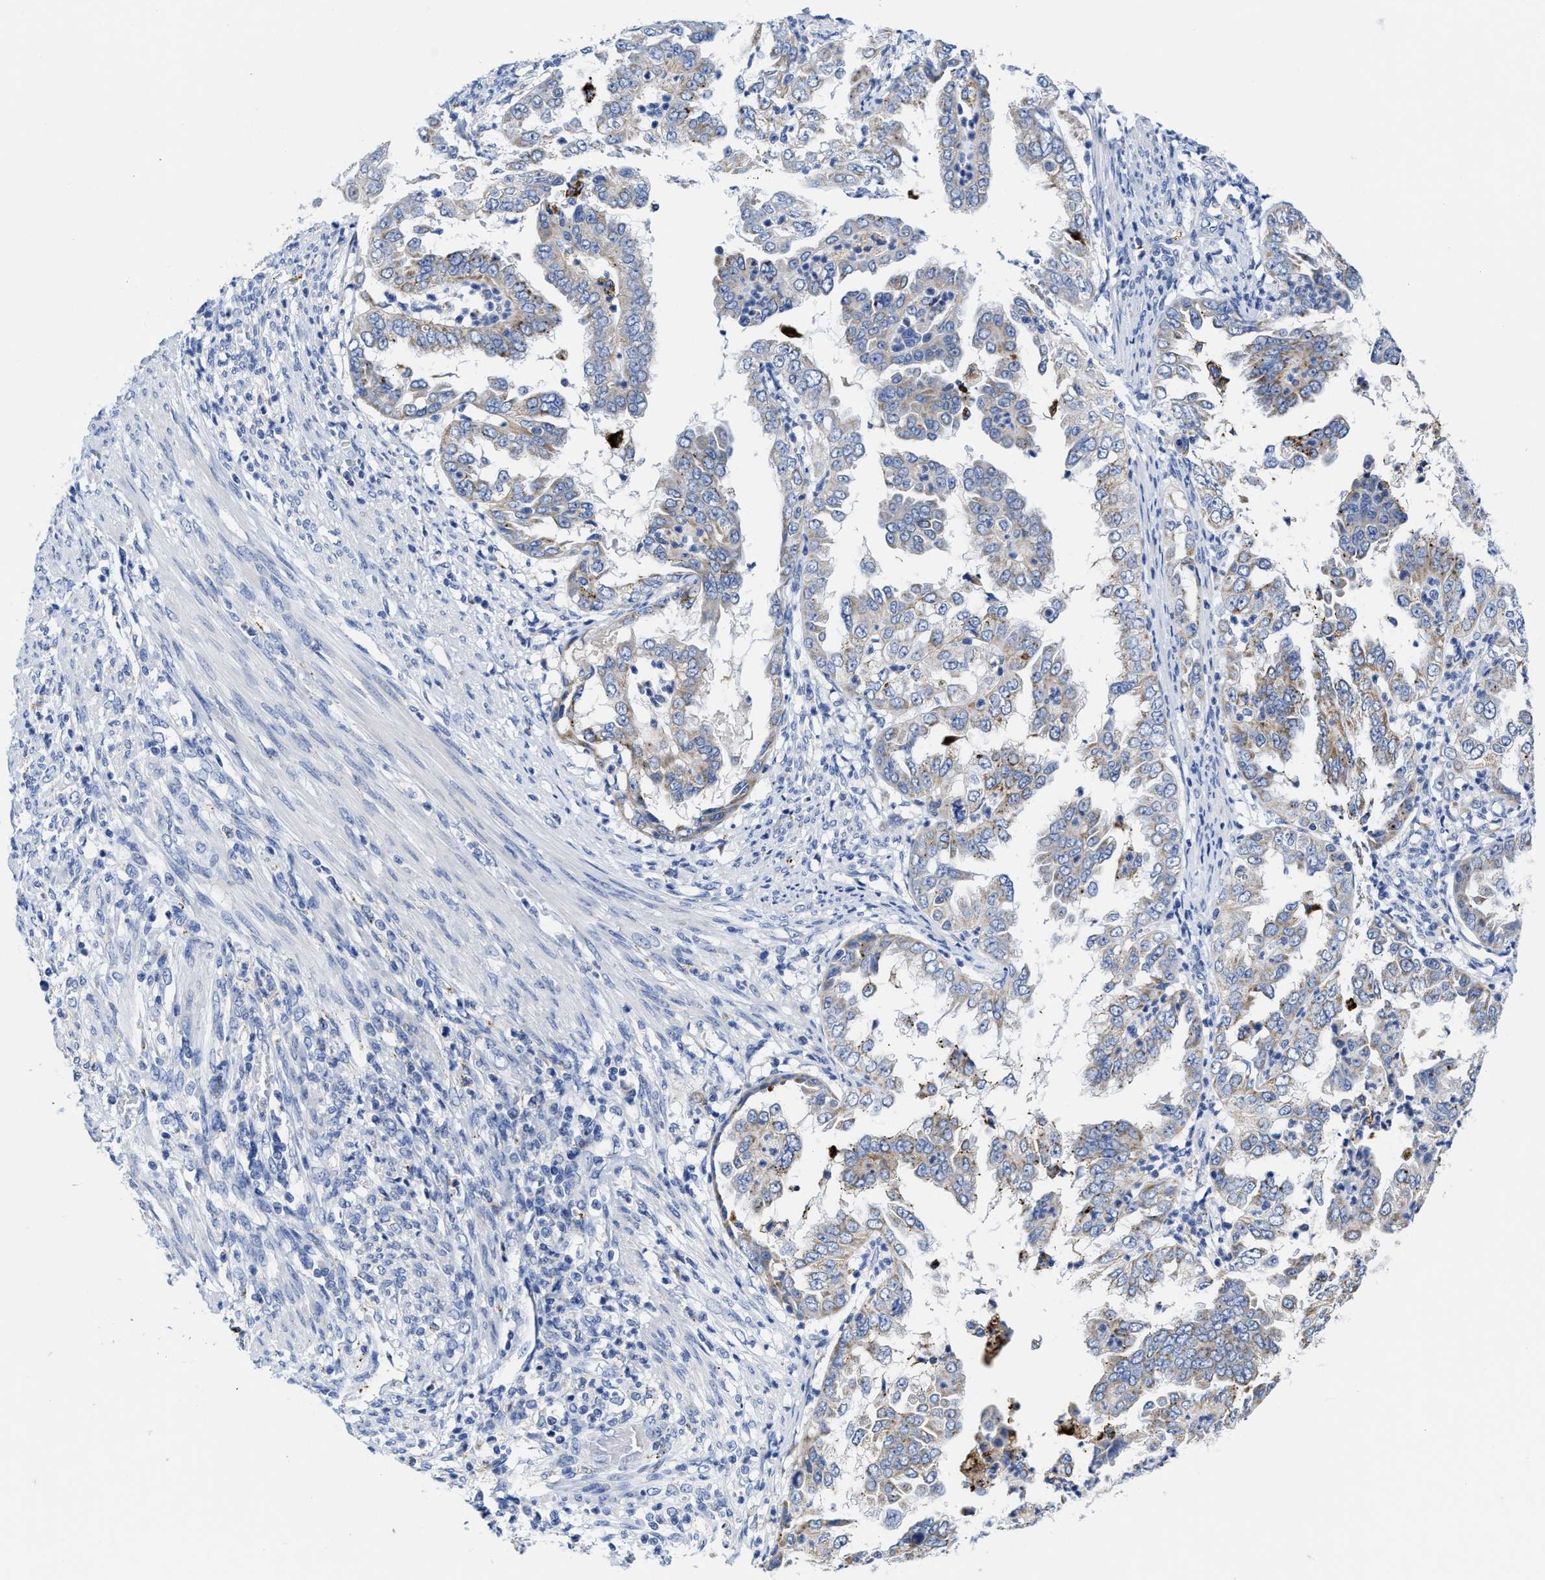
{"staining": {"intensity": "moderate", "quantity": "<25%", "location": "cytoplasmic/membranous"}, "tissue": "endometrial cancer", "cell_type": "Tumor cells", "image_type": "cancer", "snomed": [{"axis": "morphology", "description": "Adenocarcinoma, NOS"}, {"axis": "topography", "description": "Endometrium"}], "caption": "Adenocarcinoma (endometrial) stained with a brown dye exhibits moderate cytoplasmic/membranous positive expression in about <25% of tumor cells.", "gene": "TBRG4", "patient": {"sex": "female", "age": 85}}